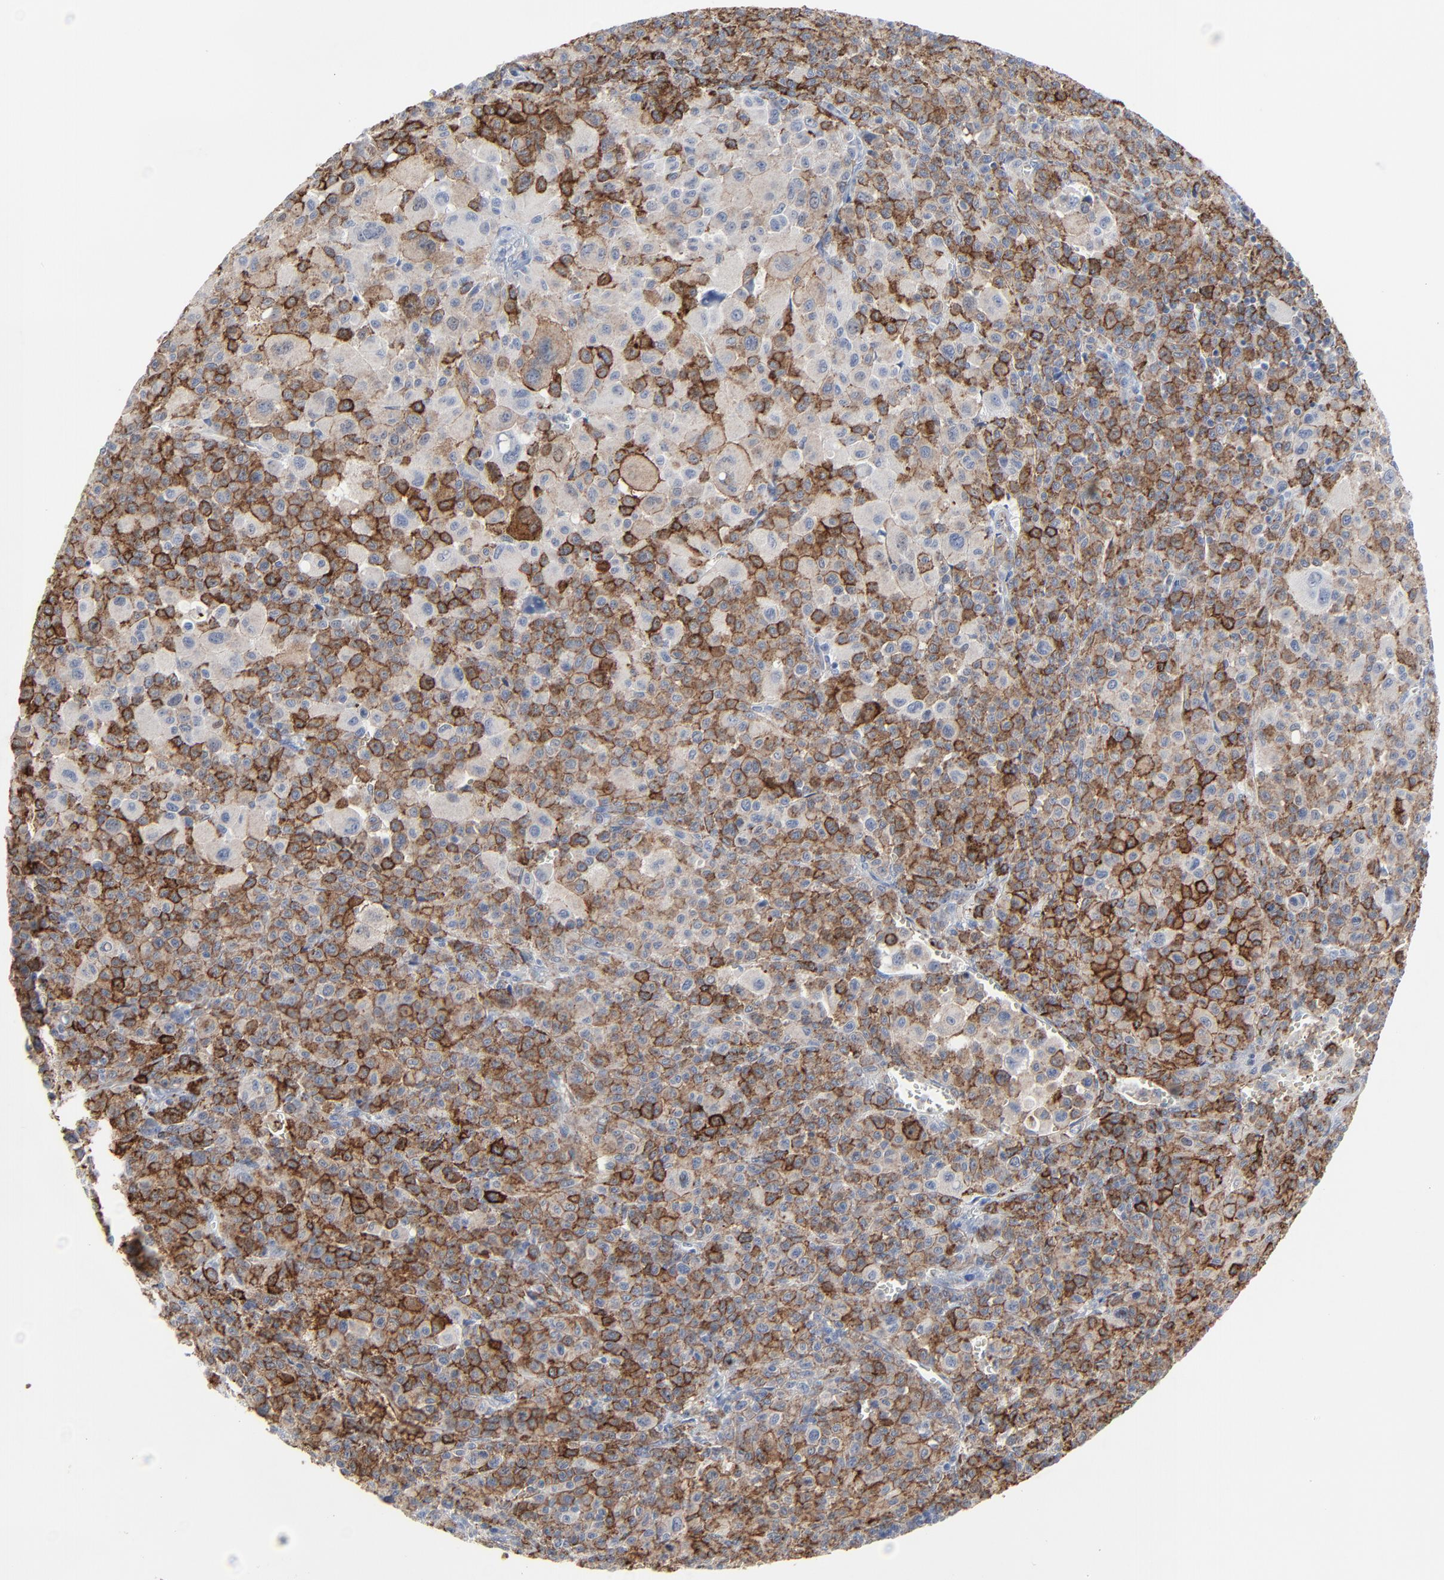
{"staining": {"intensity": "strong", "quantity": "25%-75%", "location": "cytoplasmic/membranous"}, "tissue": "melanoma", "cell_type": "Tumor cells", "image_type": "cancer", "snomed": [{"axis": "morphology", "description": "Malignant melanoma, Metastatic site"}, {"axis": "topography", "description": "Skin"}], "caption": "Human melanoma stained for a protein (brown) displays strong cytoplasmic/membranous positive positivity in approximately 25%-75% of tumor cells.", "gene": "BIRC3", "patient": {"sex": "female", "age": 74}}